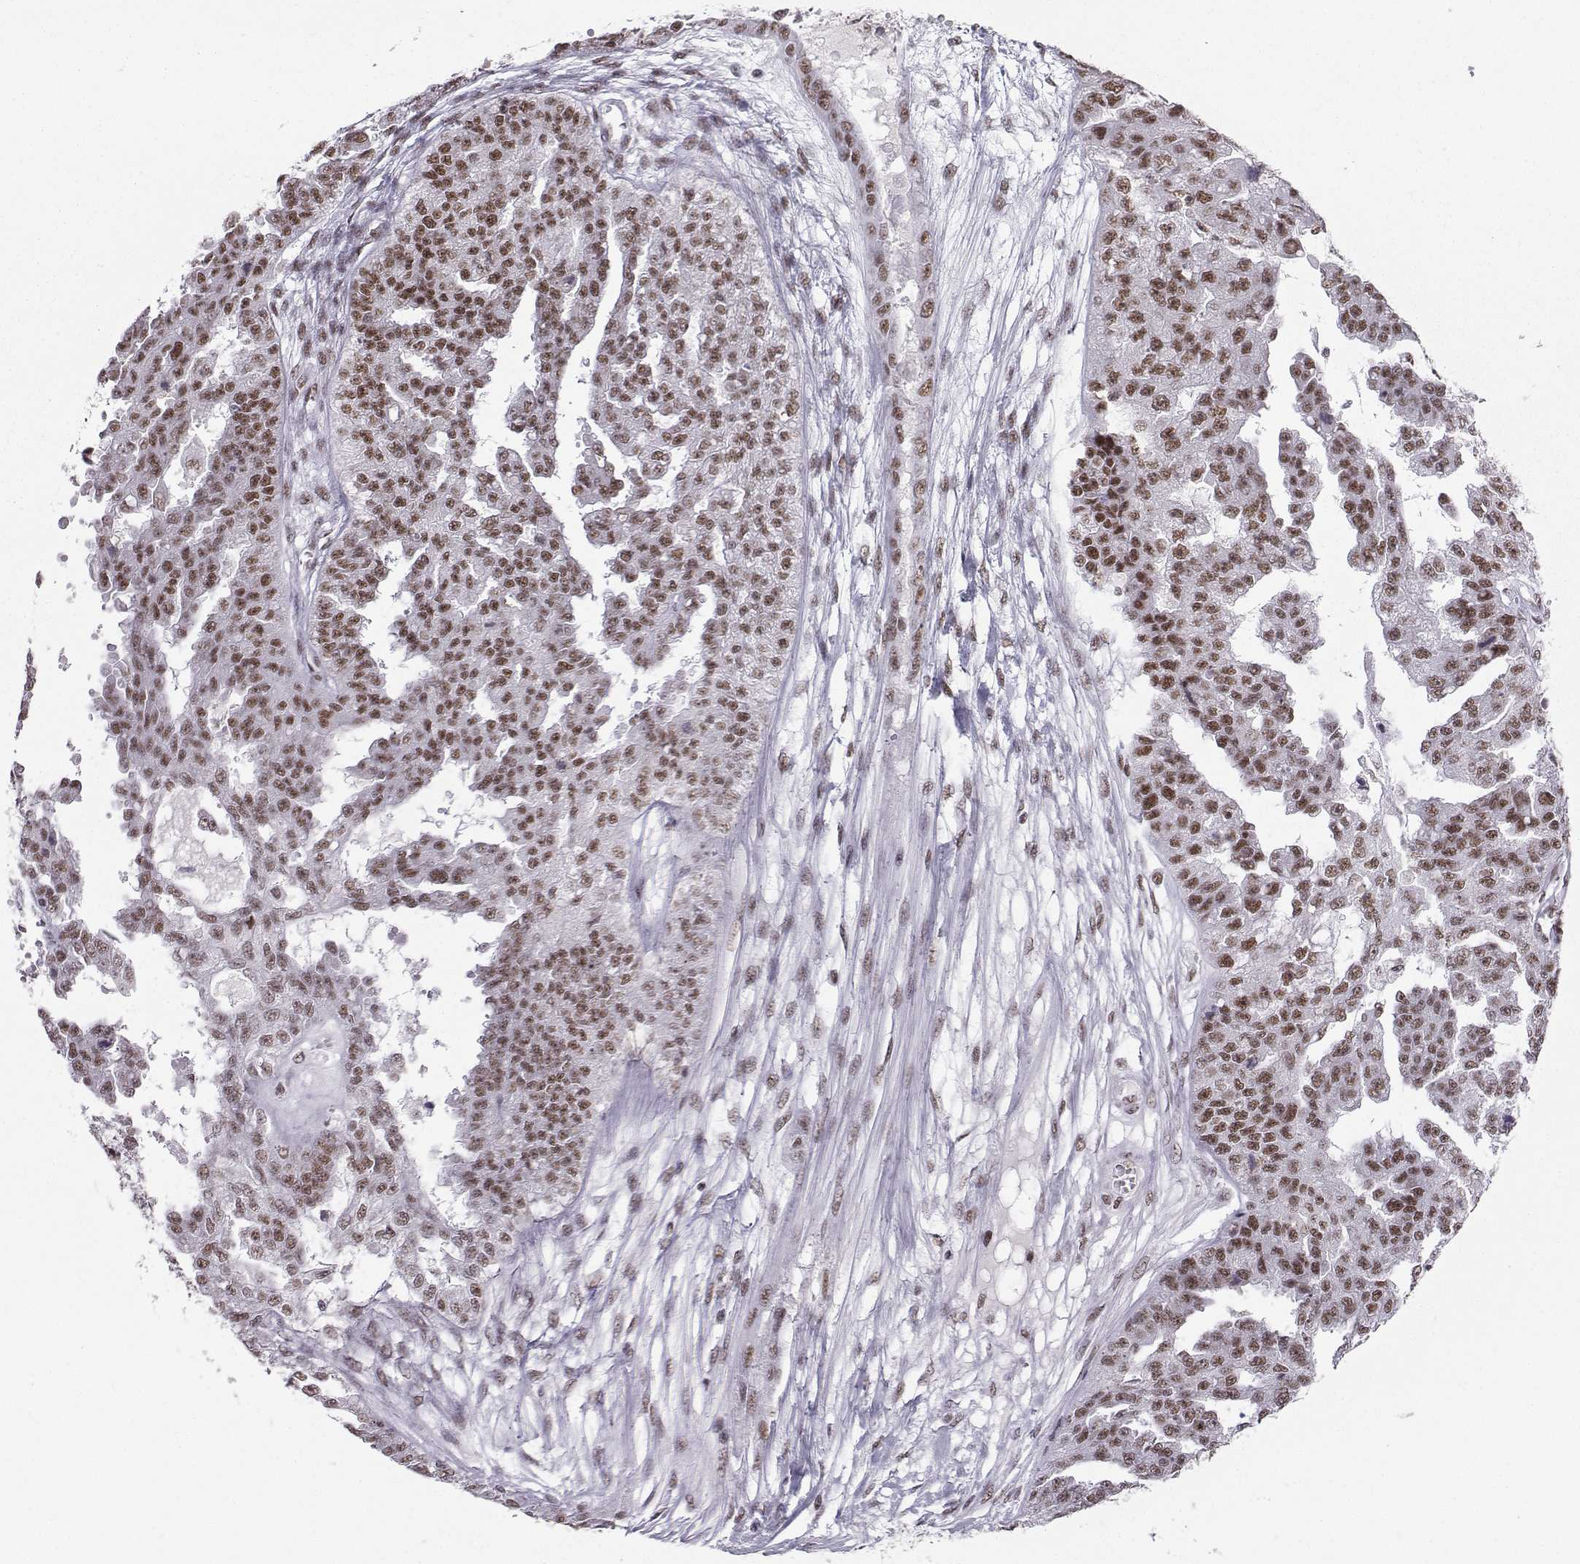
{"staining": {"intensity": "moderate", "quantity": "25%-75%", "location": "nuclear"}, "tissue": "ovarian cancer", "cell_type": "Tumor cells", "image_type": "cancer", "snomed": [{"axis": "morphology", "description": "Cystadenocarcinoma, serous, NOS"}, {"axis": "topography", "description": "Ovary"}], "caption": "A brown stain labels moderate nuclear staining of a protein in serous cystadenocarcinoma (ovarian) tumor cells.", "gene": "SNRPB2", "patient": {"sex": "female", "age": 58}}